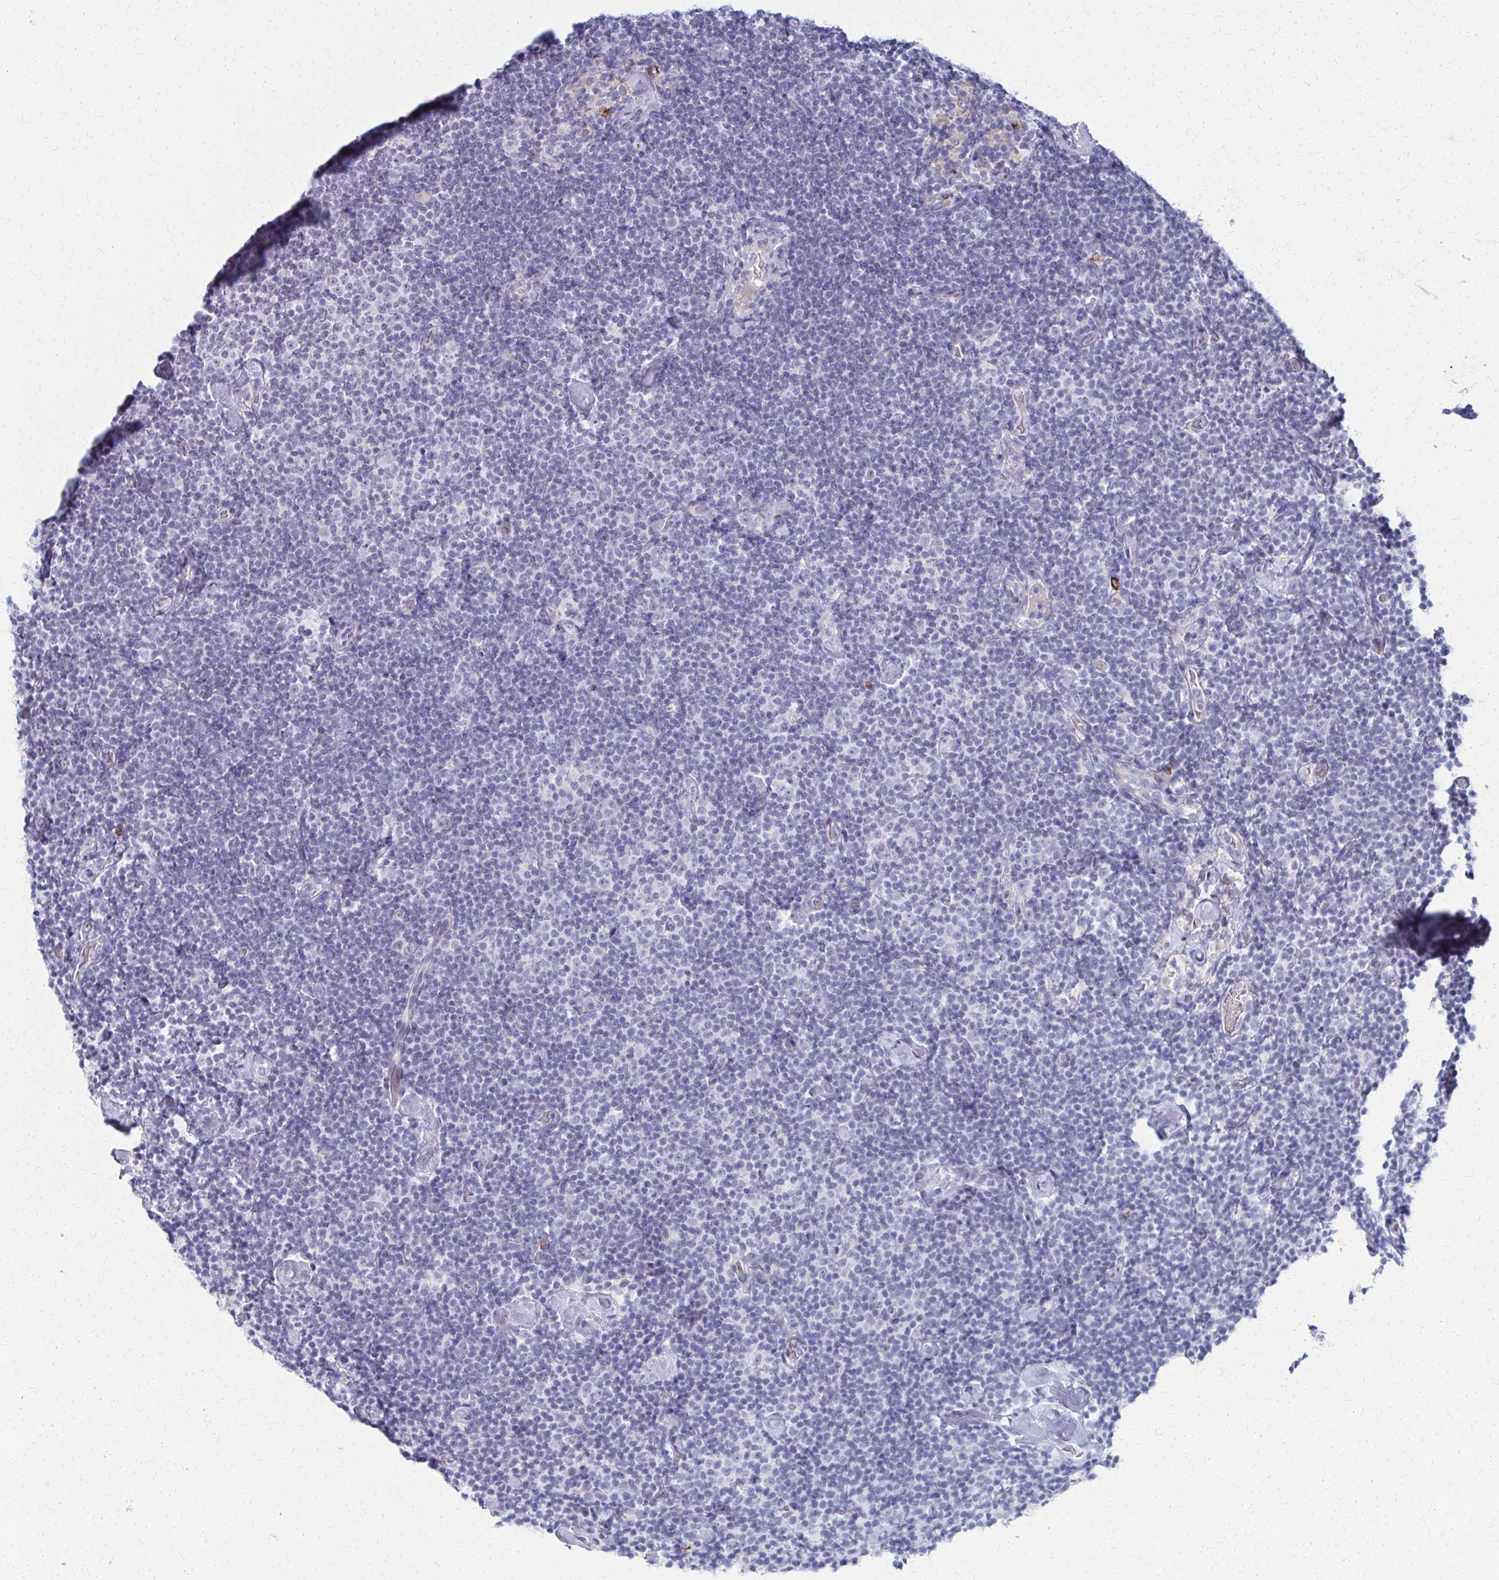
{"staining": {"intensity": "negative", "quantity": "none", "location": "none"}, "tissue": "lymphoma", "cell_type": "Tumor cells", "image_type": "cancer", "snomed": [{"axis": "morphology", "description": "Malignant lymphoma, non-Hodgkin's type, Low grade"}, {"axis": "topography", "description": "Lymph node"}], "caption": "Histopathology image shows no protein positivity in tumor cells of lymphoma tissue.", "gene": "MS4A2", "patient": {"sex": "male", "age": 81}}